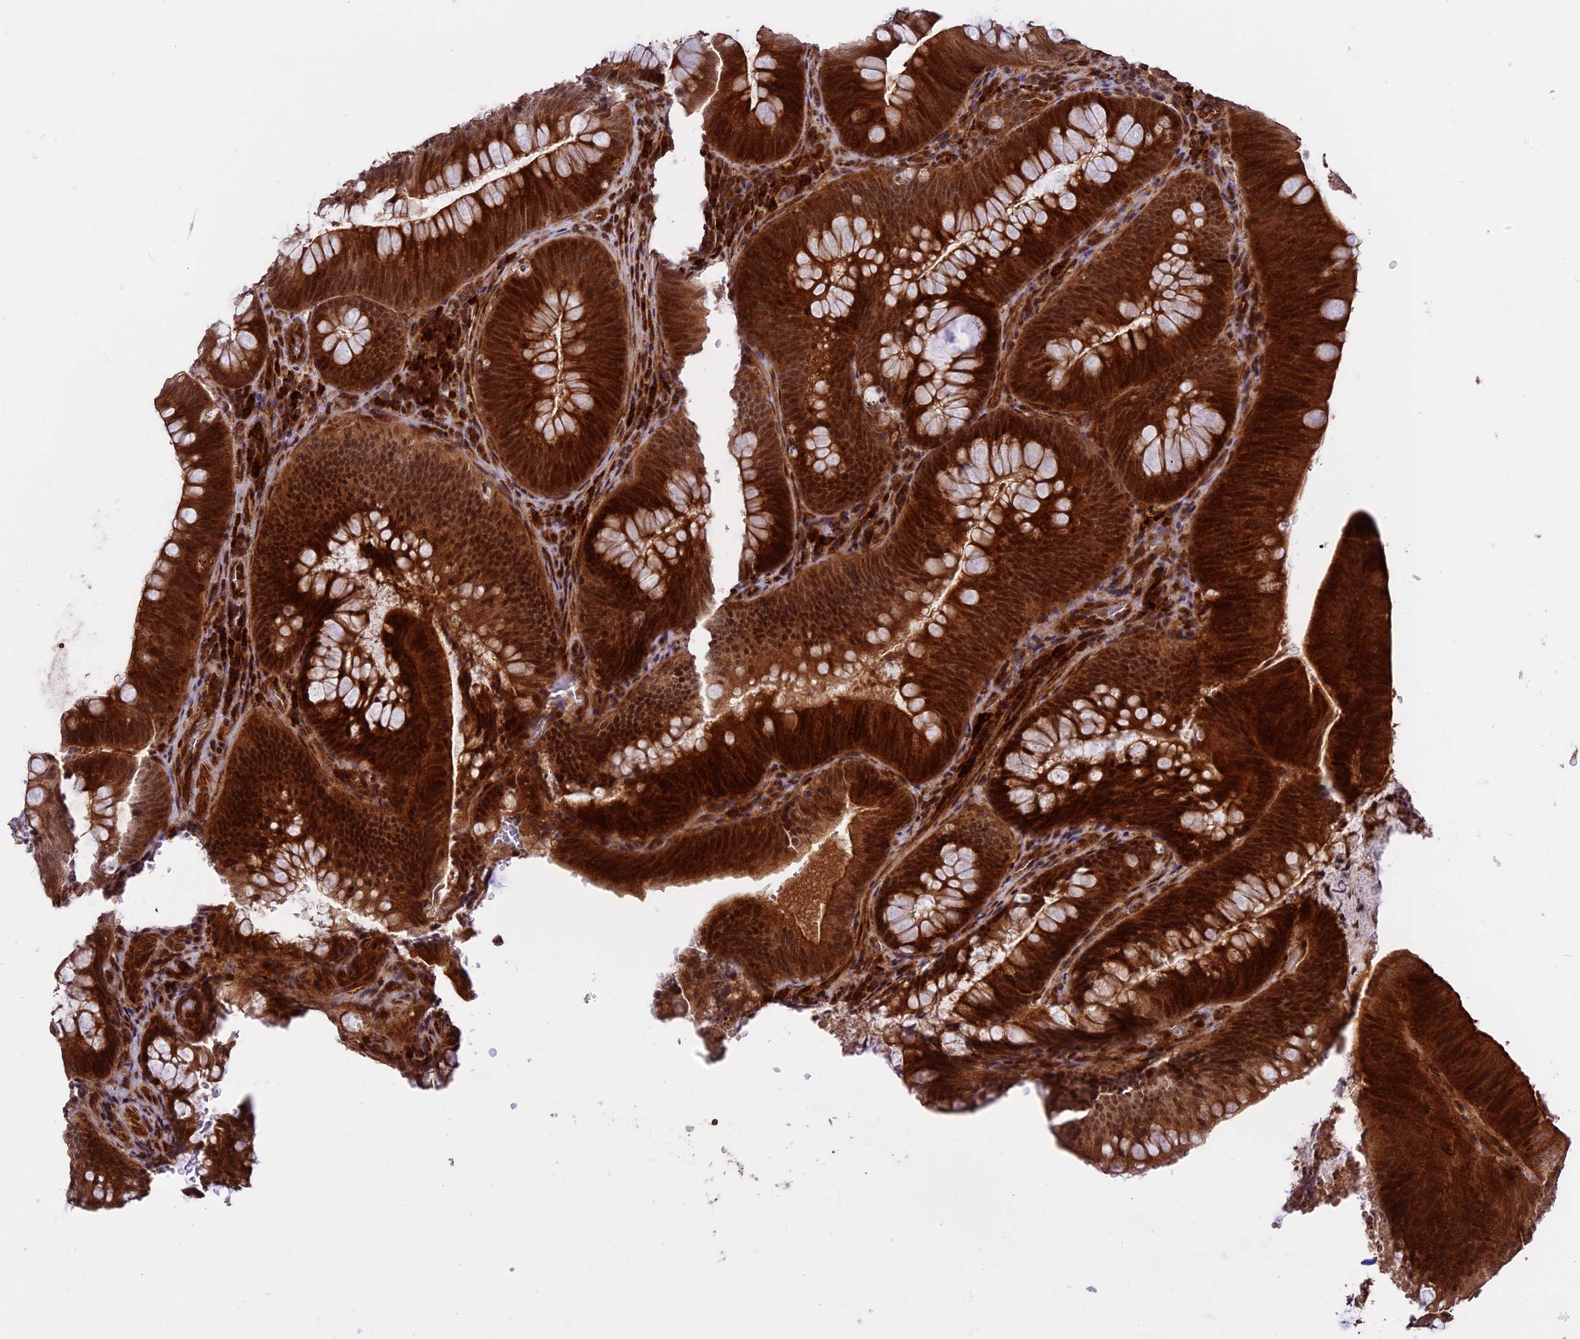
{"staining": {"intensity": "strong", "quantity": ">75%", "location": "cytoplasmic/membranous,nuclear"}, "tissue": "colorectal cancer", "cell_type": "Tumor cells", "image_type": "cancer", "snomed": [{"axis": "morphology", "description": "Normal tissue, NOS"}, {"axis": "topography", "description": "Colon"}], "caption": "Immunohistochemical staining of human colorectal cancer displays high levels of strong cytoplasmic/membranous and nuclear protein expression in about >75% of tumor cells. (DAB IHC, brown staining for protein, blue staining for nuclei).", "gene": "ENHO", "patient": {"sex": "female", "age": 82}}